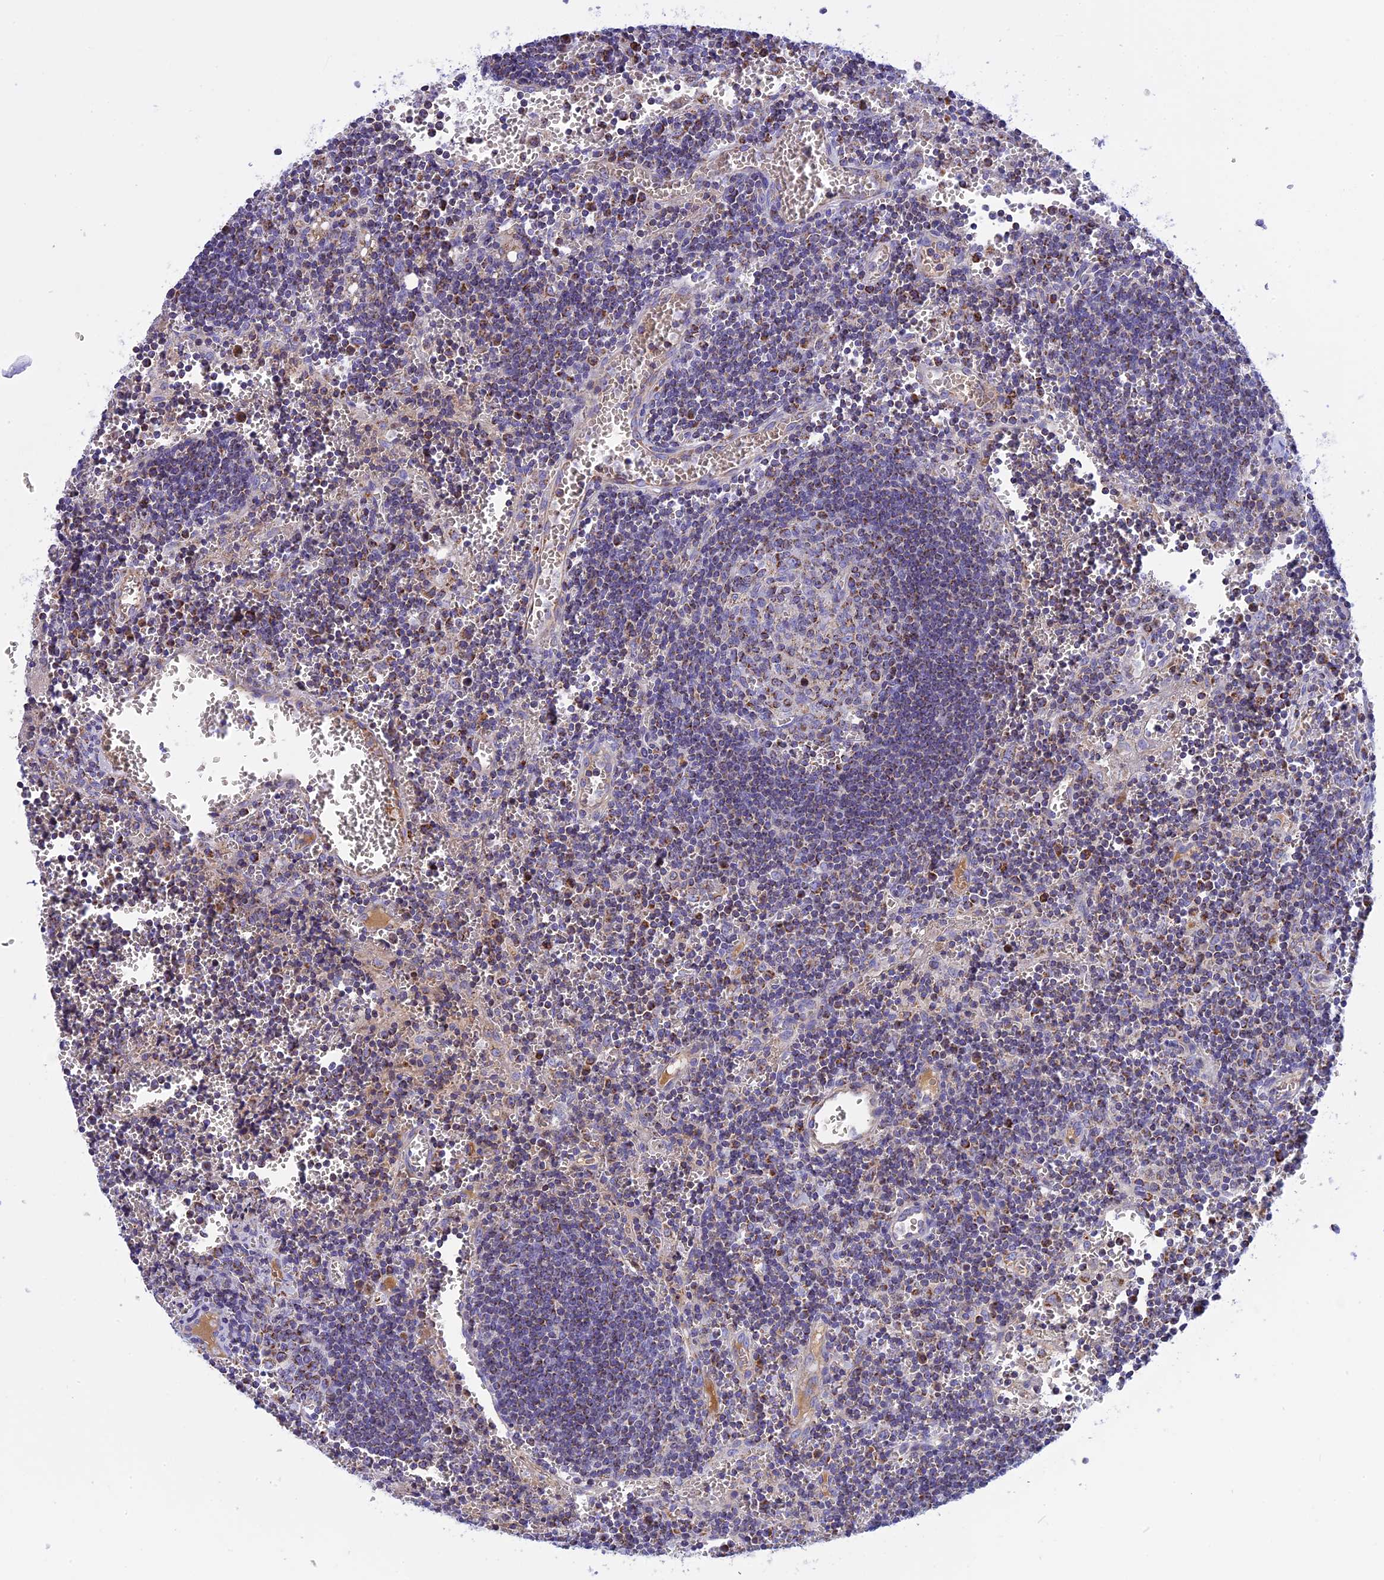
{"staining": {"intensity": "moderate", "quantity": ">75%", "location": "cytoplasmic/membranous"}, "tissue": "lymph node", "cell_type": "Germinal center cells", "image_type": "normal", "snomed": [{"axis": "morphology", "description": "Normal tissue, NOS"}, {"axis": "topography", "description": "Lymph node"}], "caption": "Germinal center cells reveal moderate cytoplasmic/membranous expression in about >75% of cells in normal lymph node. (DAB (3,3'-diaminobenzidine) IHC with brightfield microscopy, high magnification).", "gene": "KCNG1", "patient": {"sex": "female", "age": 73}}